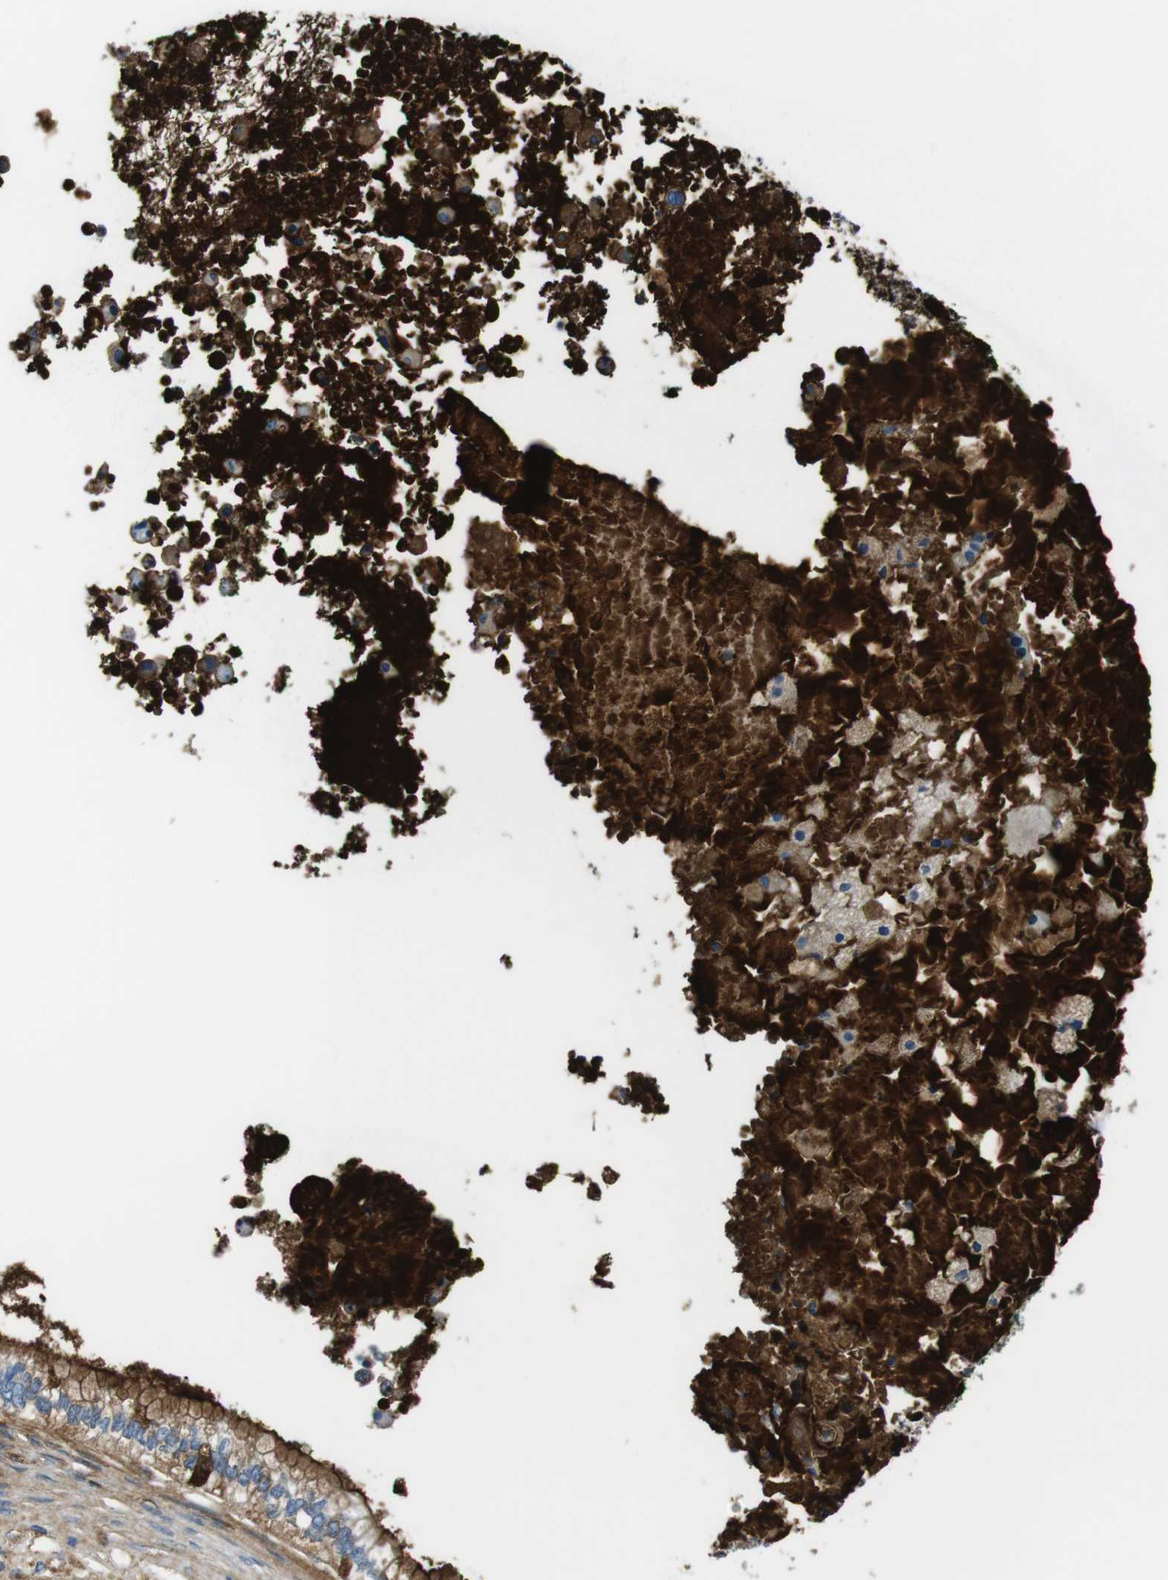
{"staining": {"intensity": "moderate", "quantity": ">75%", "location": "cytoplasmic/membranous"}, "tissue": "ovarian cancer", "cell_type": "Tumor cells", "image_type": "cancer", "snomed": [{"axis": "morphology", "description": "Cystadenocarcinoma, mucinous, NOS"}, {"axis": "topography", "description": "Ovary"}], "caption": "Ovarian cancer stained with IHC demonstrates moderate cytoplasmic/membranous staining in approximately >75% of tumor cells.", "gene": "IGKC", "patient": {"sex": "female", "age": 80}}